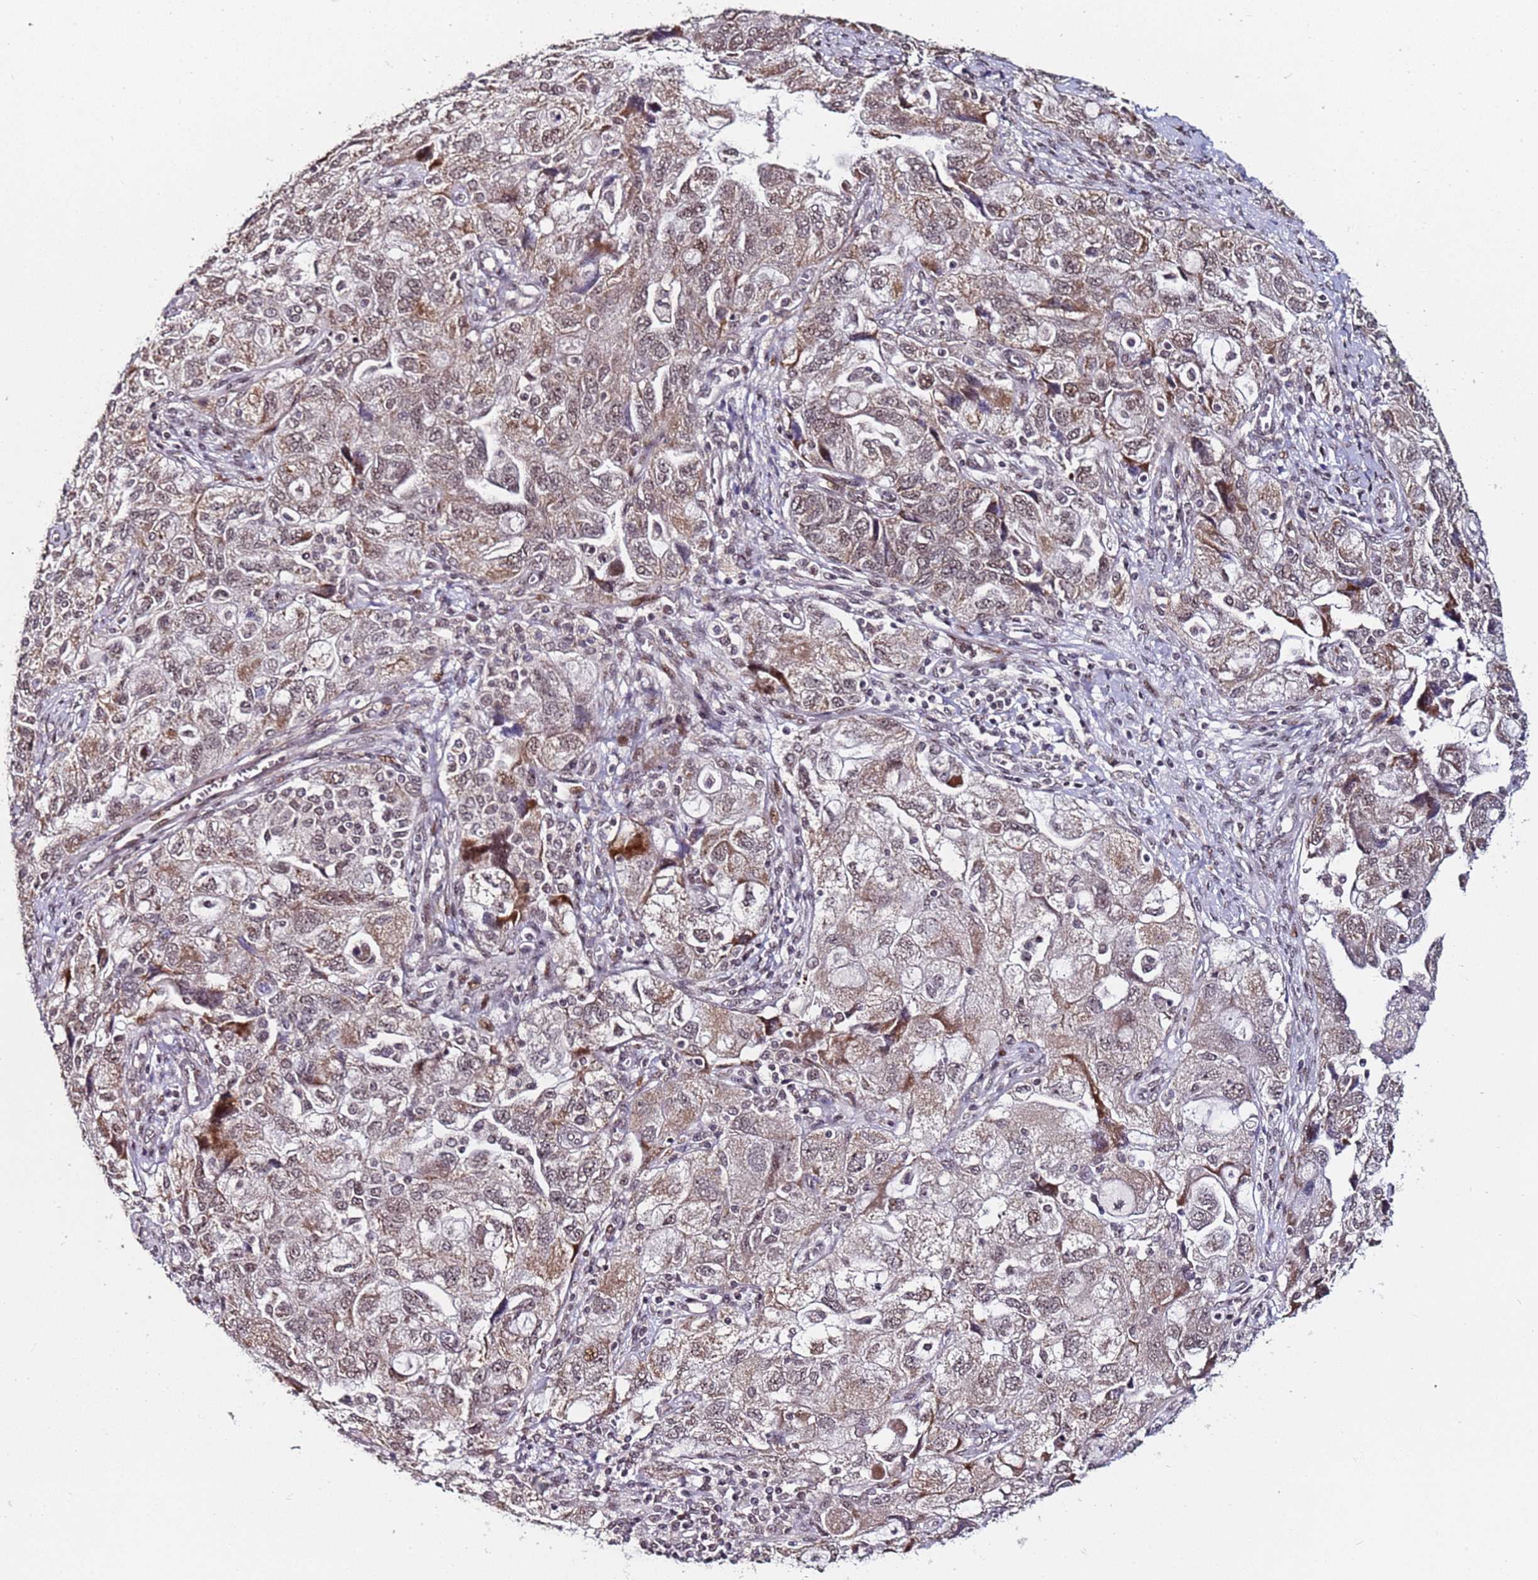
{"staining": {"intensity": "weak", "quantity": ">75%", "location": "cytoplasmic/membranous,nuclear"}, "tissue": "ovarian cancer", "cell_type": "Tumor cells", "image_type": "cancer", "snomed": [{"axis": "morphology", "description": "Carcinoma, NOS"}, {"axis": "morphology", "description": "Cystadenocarcinoma, serous, NOS"}, {"axis": "topography", "description": "Ovary"}], "caption": "Immunohistochemistry (IHC) photomicrograph of neoplastic tissue: human ovarian serous cystadenocarcinoma stained using immunohistochemistry displays low levels of weak protein expression localized specifically in the cytoplasmic/membranous and nuclear of tumor cells, appearing as a cytoplasmic/membranous and nuclear brown color.", "gene": "PPM1H", "patient": {"sex": "female", "age": 69}}